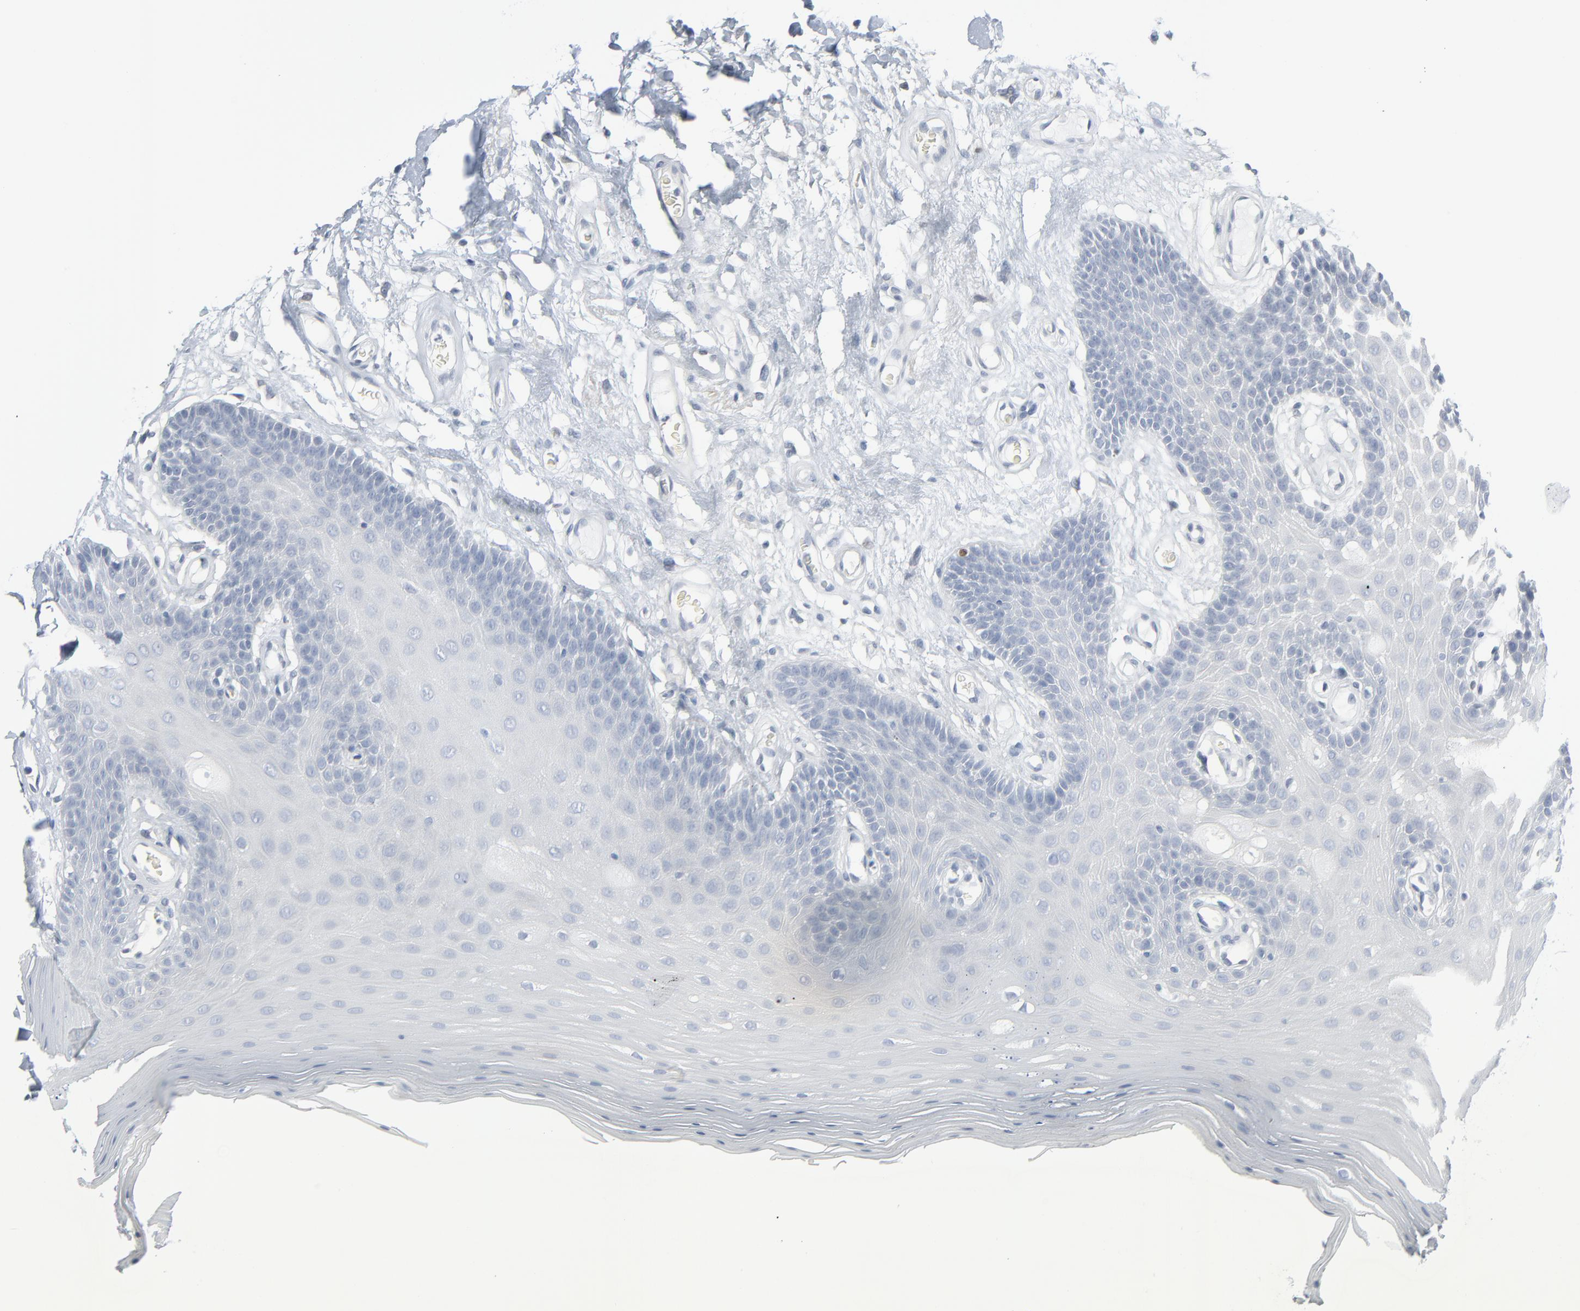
{"staining": {"intensity": "negative", "quantity": "none", "location": "none"}, "tissue": "oral mucosa", "cell_type": "Squamous epithelial cells", "image_type": "normal", "snomed": [{"axis": "morphology", "description": "Normal tissue, NOS"}, {"axis": "topography", "description": "Oral tissue"}], "caption": "DAB immunohistochemical staining of benign oral mucosa displays no significant expression in squamous epithelial cells.", "gene": "MITF", "patient": {"sex": "male", "age": 62}}